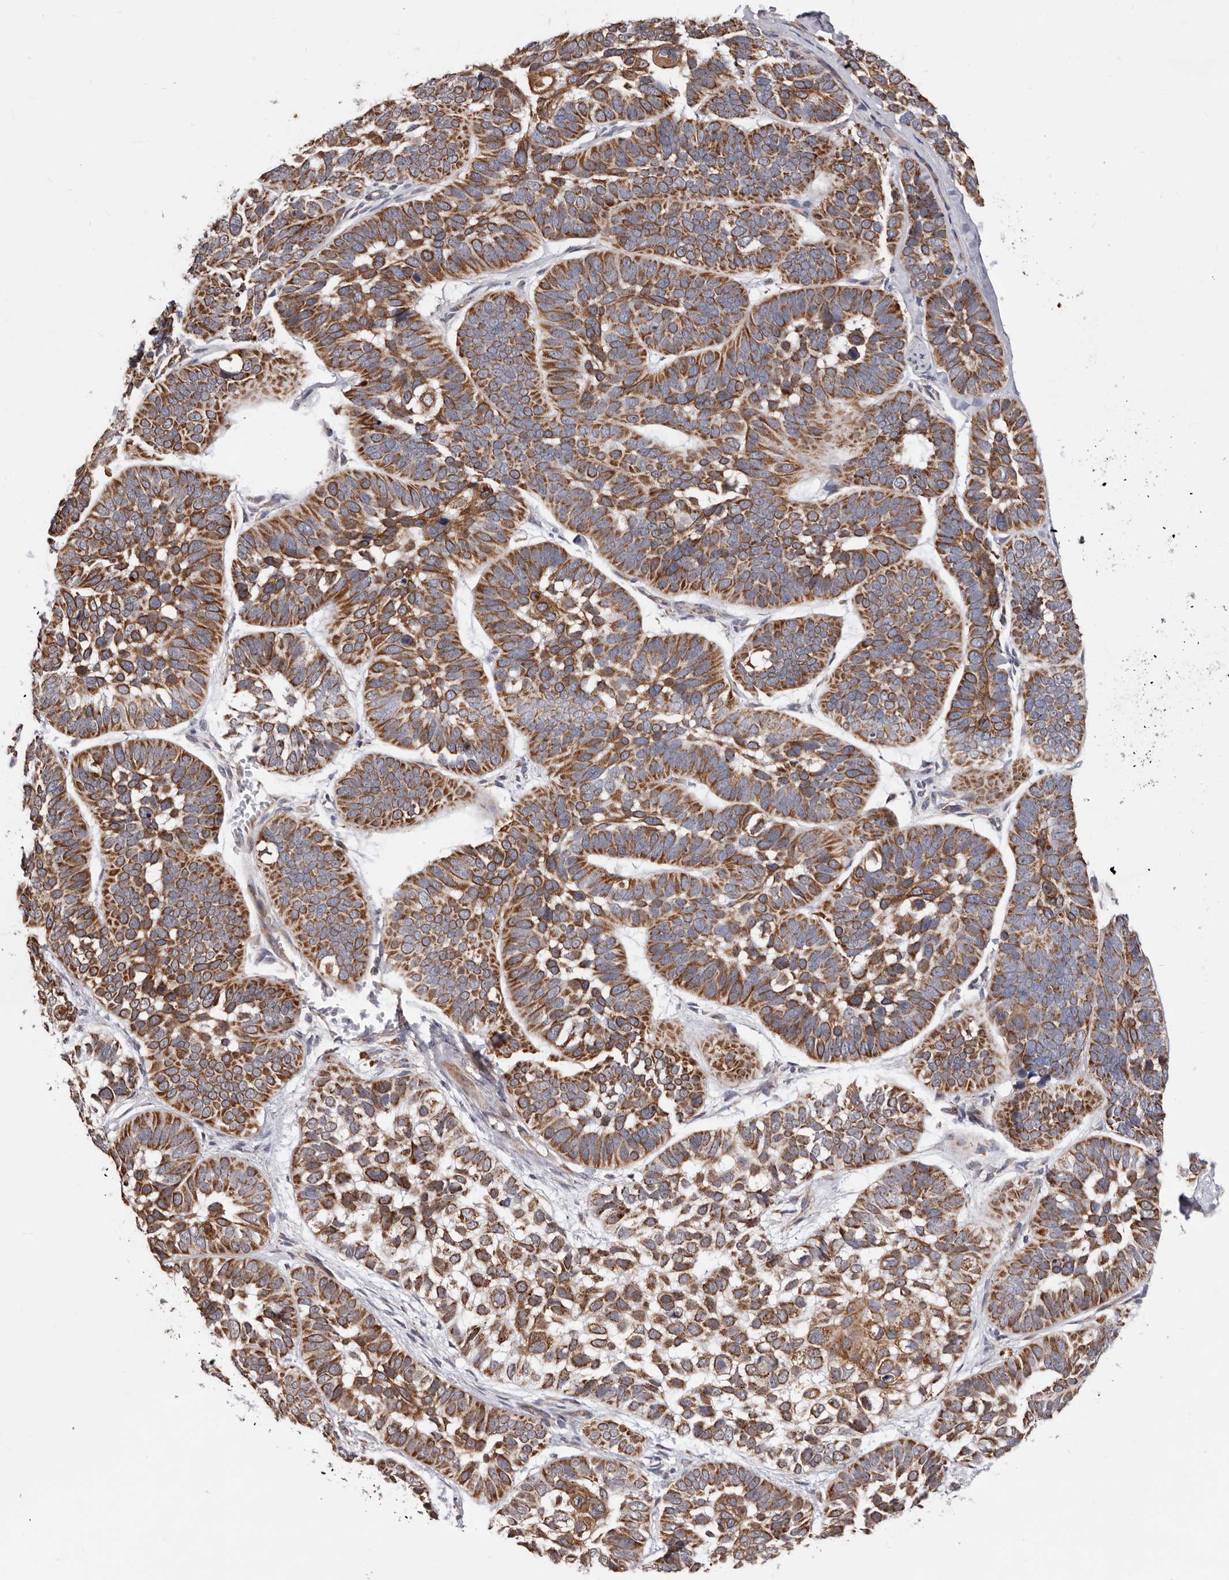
{"staining": {"intensity": "moderate", "quantity": ">75%", "location": "cytoplasmic/membranous"}, "tissue": "skin cancer", "cell_type": "Tumor cells", "image_type": "cancer", "snomed": [{"axis": "morphology", "description": "Basal cell carcinoma"}, {"axis": "topography", "description": "Skin"}], "caption": "The image reveals a brown stain indicating the presence of a protein in the cytoplasmic/membranous of tumor cells in skin basal cell carcinoma. (DAB (3,3'-diaminobenzidine) IHC, brown staining for protein, blue staining for nuclei).", "gene": "MRPL18", "patient": {"sex": "male", "age": 62}}